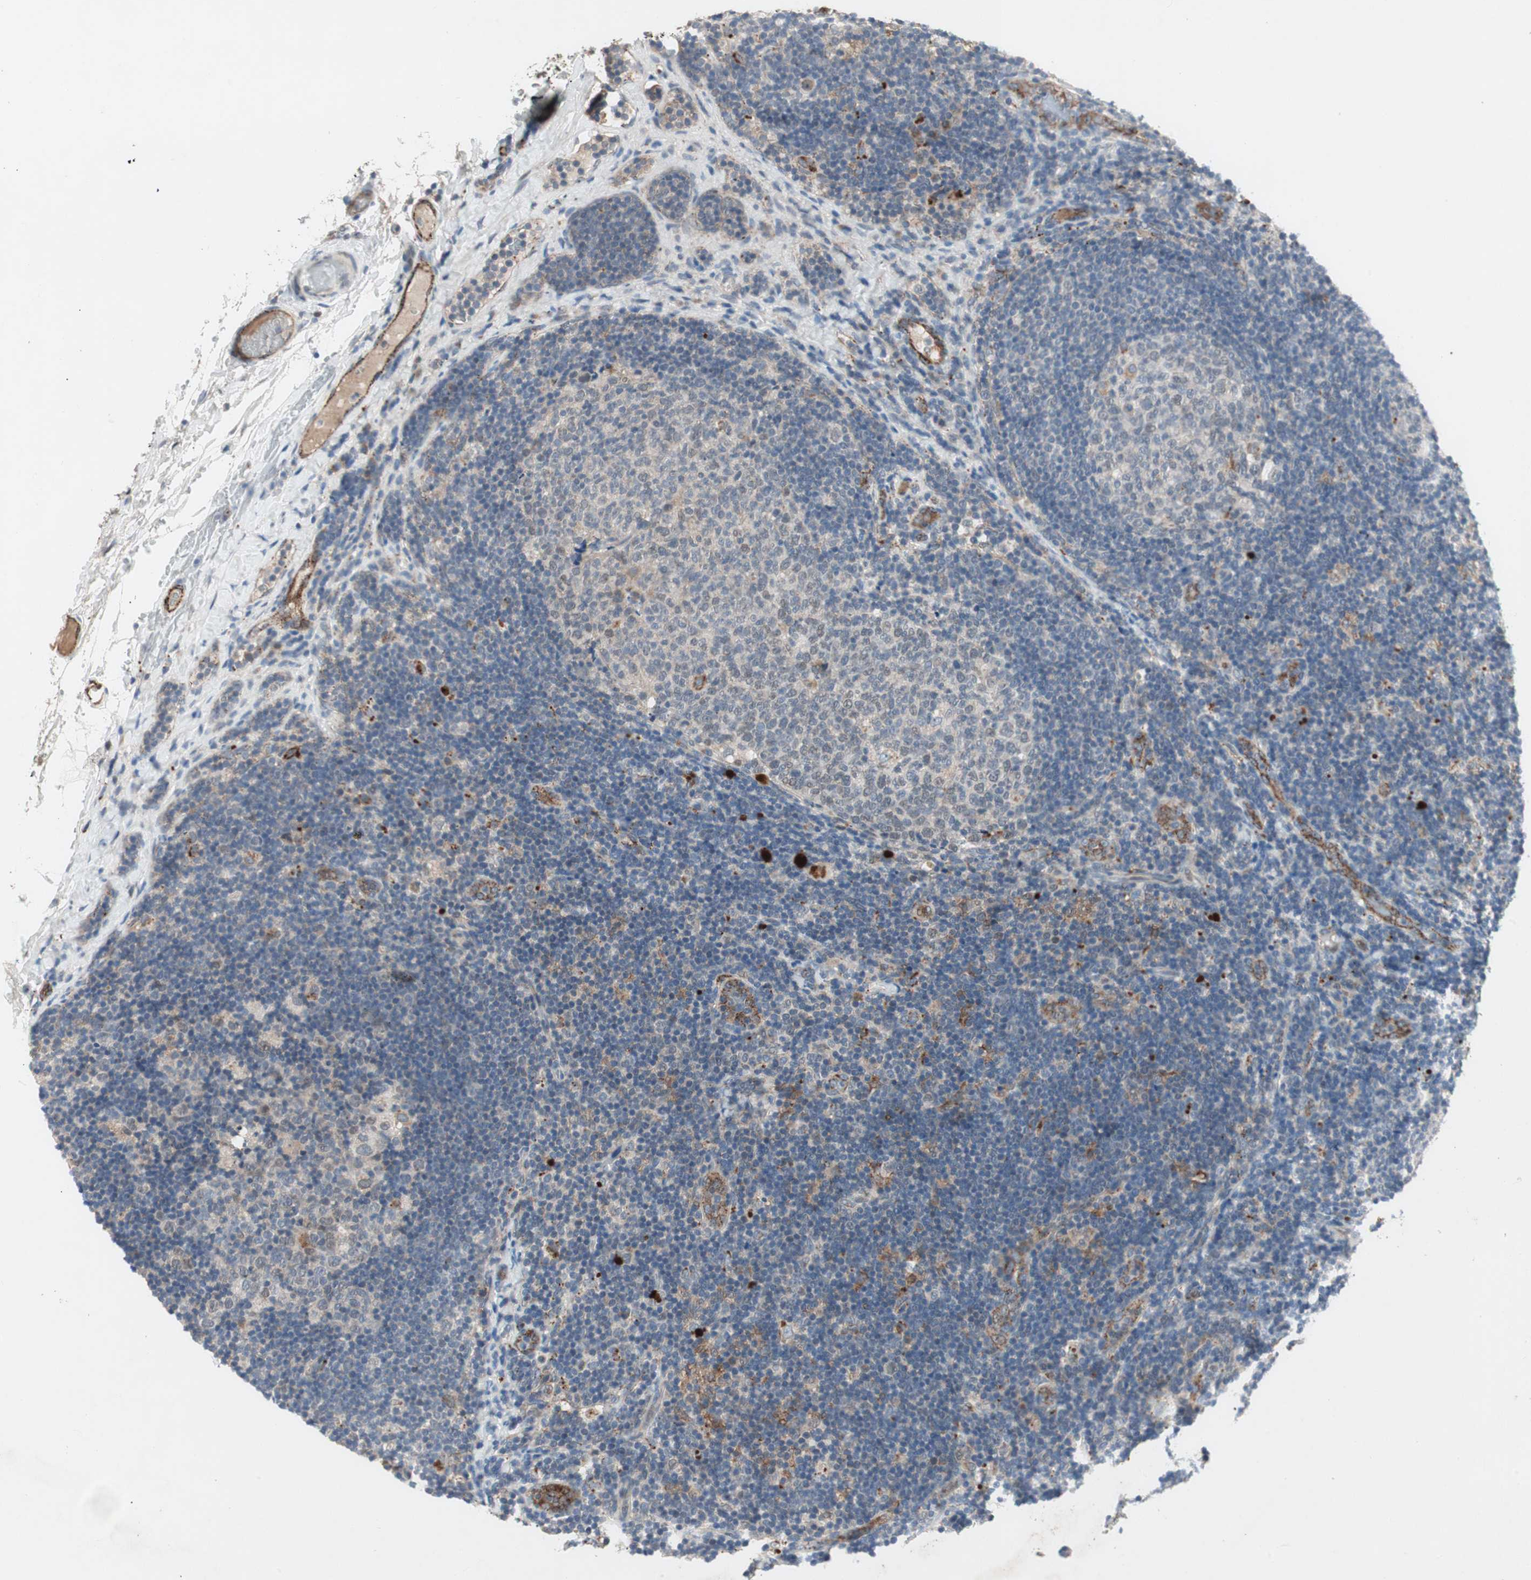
{"staining": {"intensity": "weak", "quantity": "25%-75%", "location": "cytoplasmic/membranous,nuclear"}, "tissue": "lymph node", "cell_type": "Germinal center cells", "image_type": "normal", "snomed": [{"axis": "morphology", "description": "Normal tissue, NOS"}, {"axis": "topography", "description": "Lymph node"}], "caption": "A high-resolution photomicrograph shows IHC staining of normal lymph node, which reveals weak cytoplasmic/membranous,nuclear positivity in about 25%-75% of germinal center cells. The staining was performed using DAB (3,3'-diaminobenzidine), with brown indicating positive protein expression. Nuclei are stained blue with hematoxylin.", "gene": "FGFR4", "patient": {"sex": "female", "age": 14}}